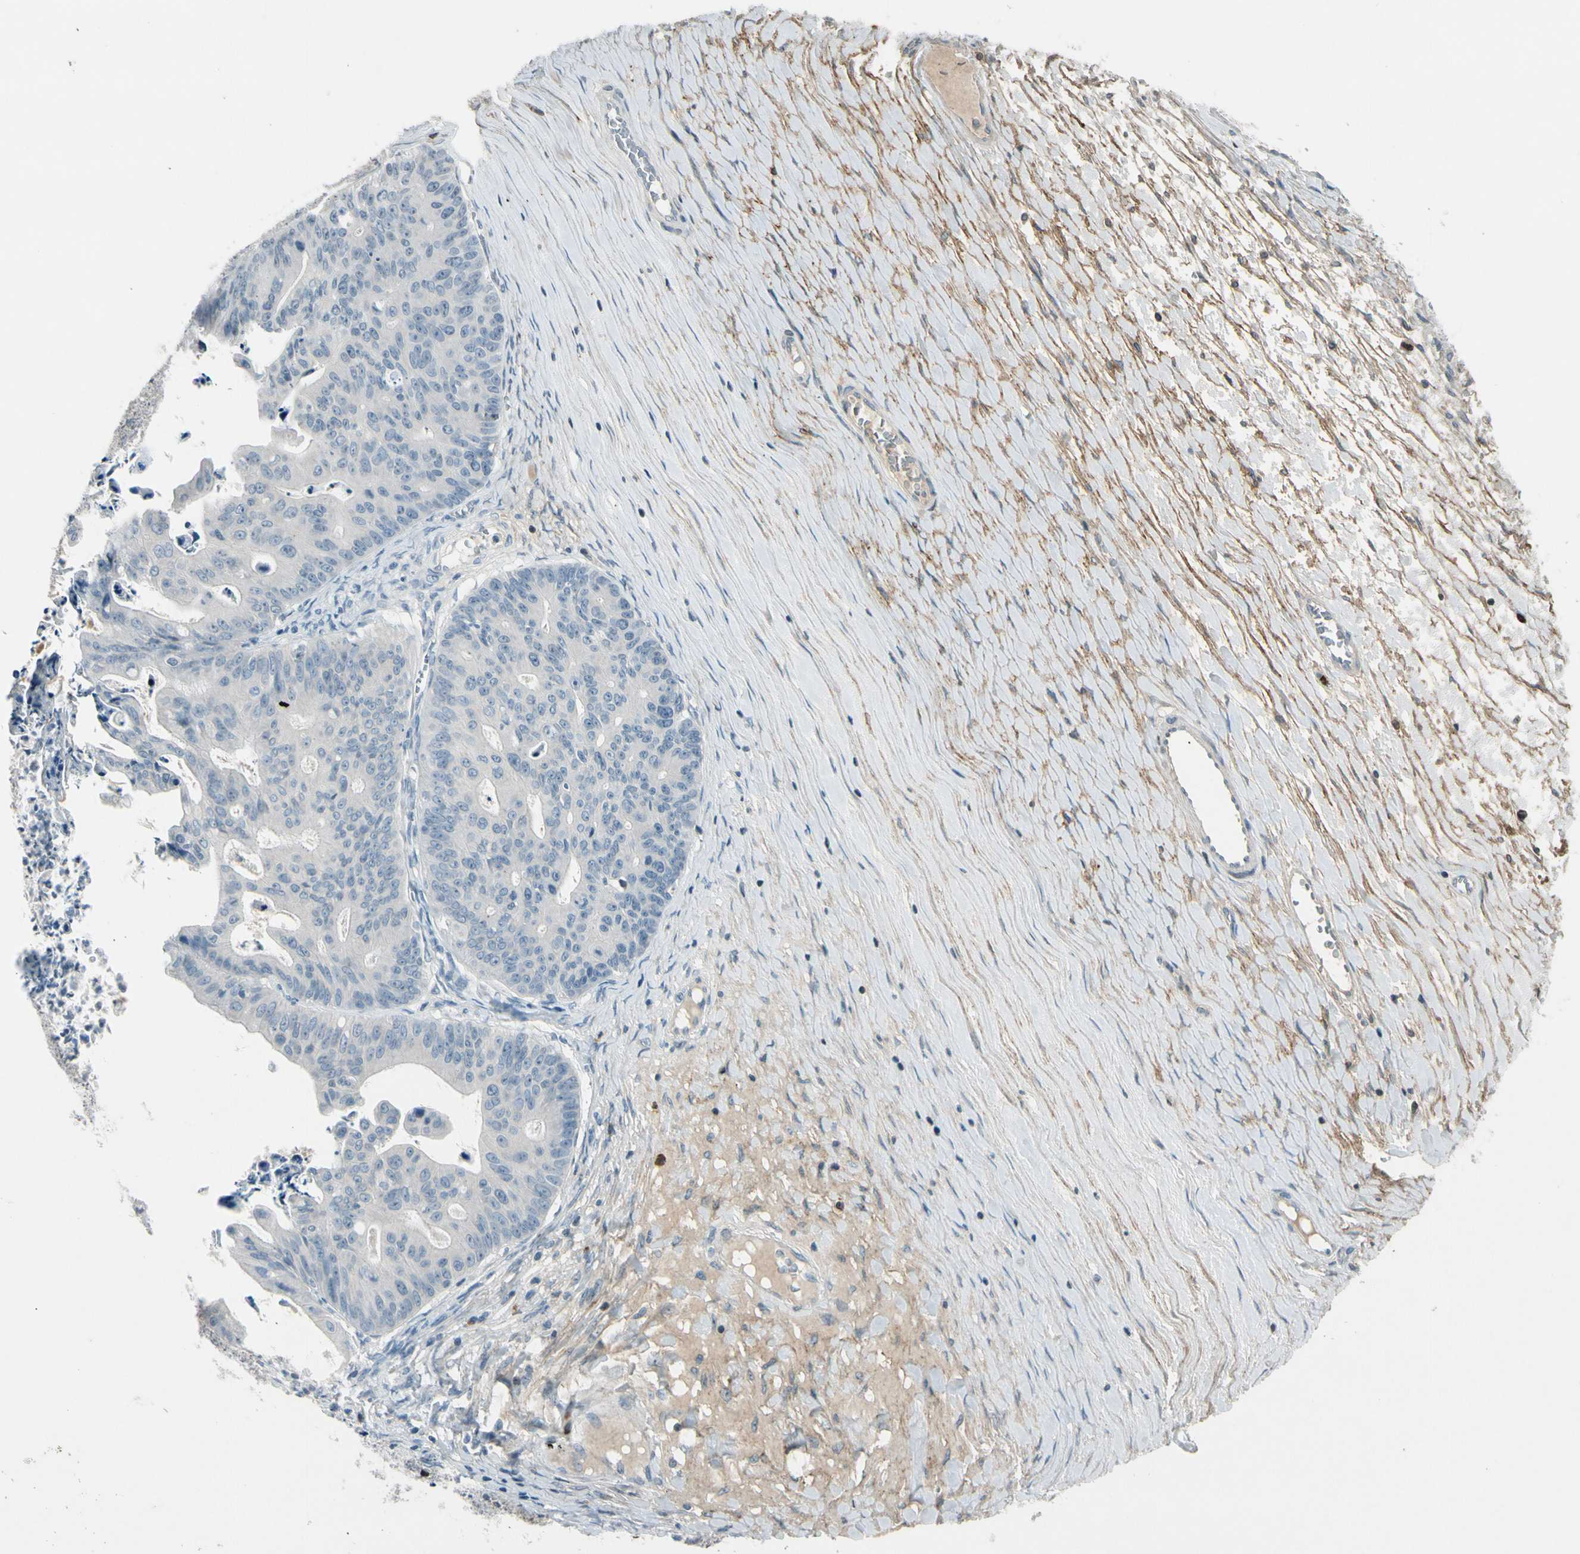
{"staining": {"intensity": "negative", "quantity": "none", "location": "none"}, "tissue": "ovarian cancer", "cell_type": "Tumor cells", "image_type": "cancer", "snomed": [{"axis": "morphology", "description": "Cystadenocarcinoma, mucinous, NOS"}, {"axis": "topography", "description": "Ovary"}], "caption": "The immunohistochemistry image has no significant staining in tumor cells of ovarian cancer (mucinous cystadenocarcinoma) tissue. (DAB immunohistochemistry with hematoxylin counter stain).", "gene": "PDPN", "patient": {"sex": "female", "age": 37}}